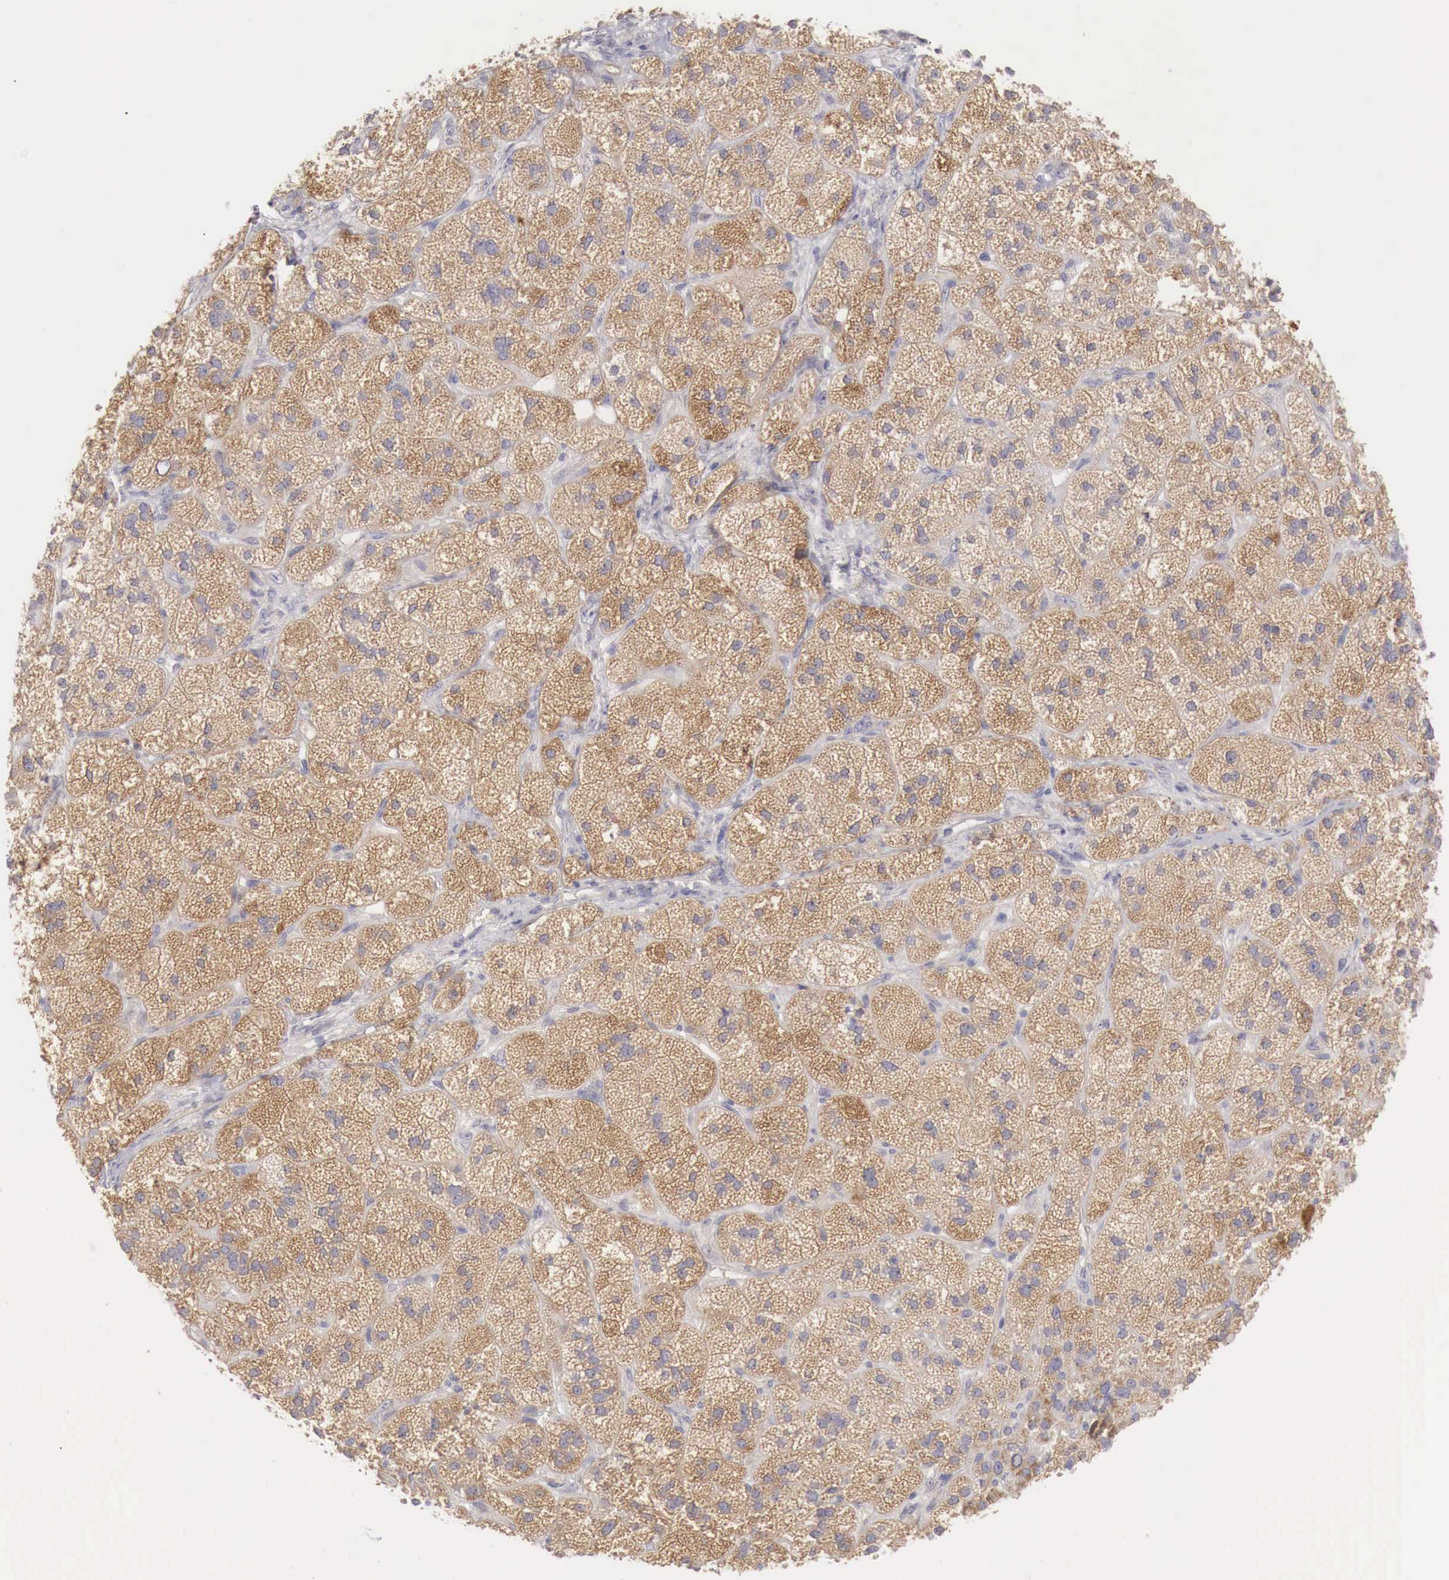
{"staining": {"intensity": "moderate", "quantity": ">75%", "location": "cytoplasmic/membranous"}, "tissue": "adrenal gland", "cell_type": "Glandular cells", "image_type": "normal", "snomed": [{"axis": "morphology", "description": "Normal tissue, NOS"}, {"axis": "topography", "description": "Adrenal gland"}], "caption": "An immunohistochemistry micrograph of normal tissue is shown. Protein staining in brown shows moderate cytoplasmic/membranous positivity in adrenal gland within glandular cells.", "gene": "NSDHL", "patient": {"sex": "female", "age": 60}}